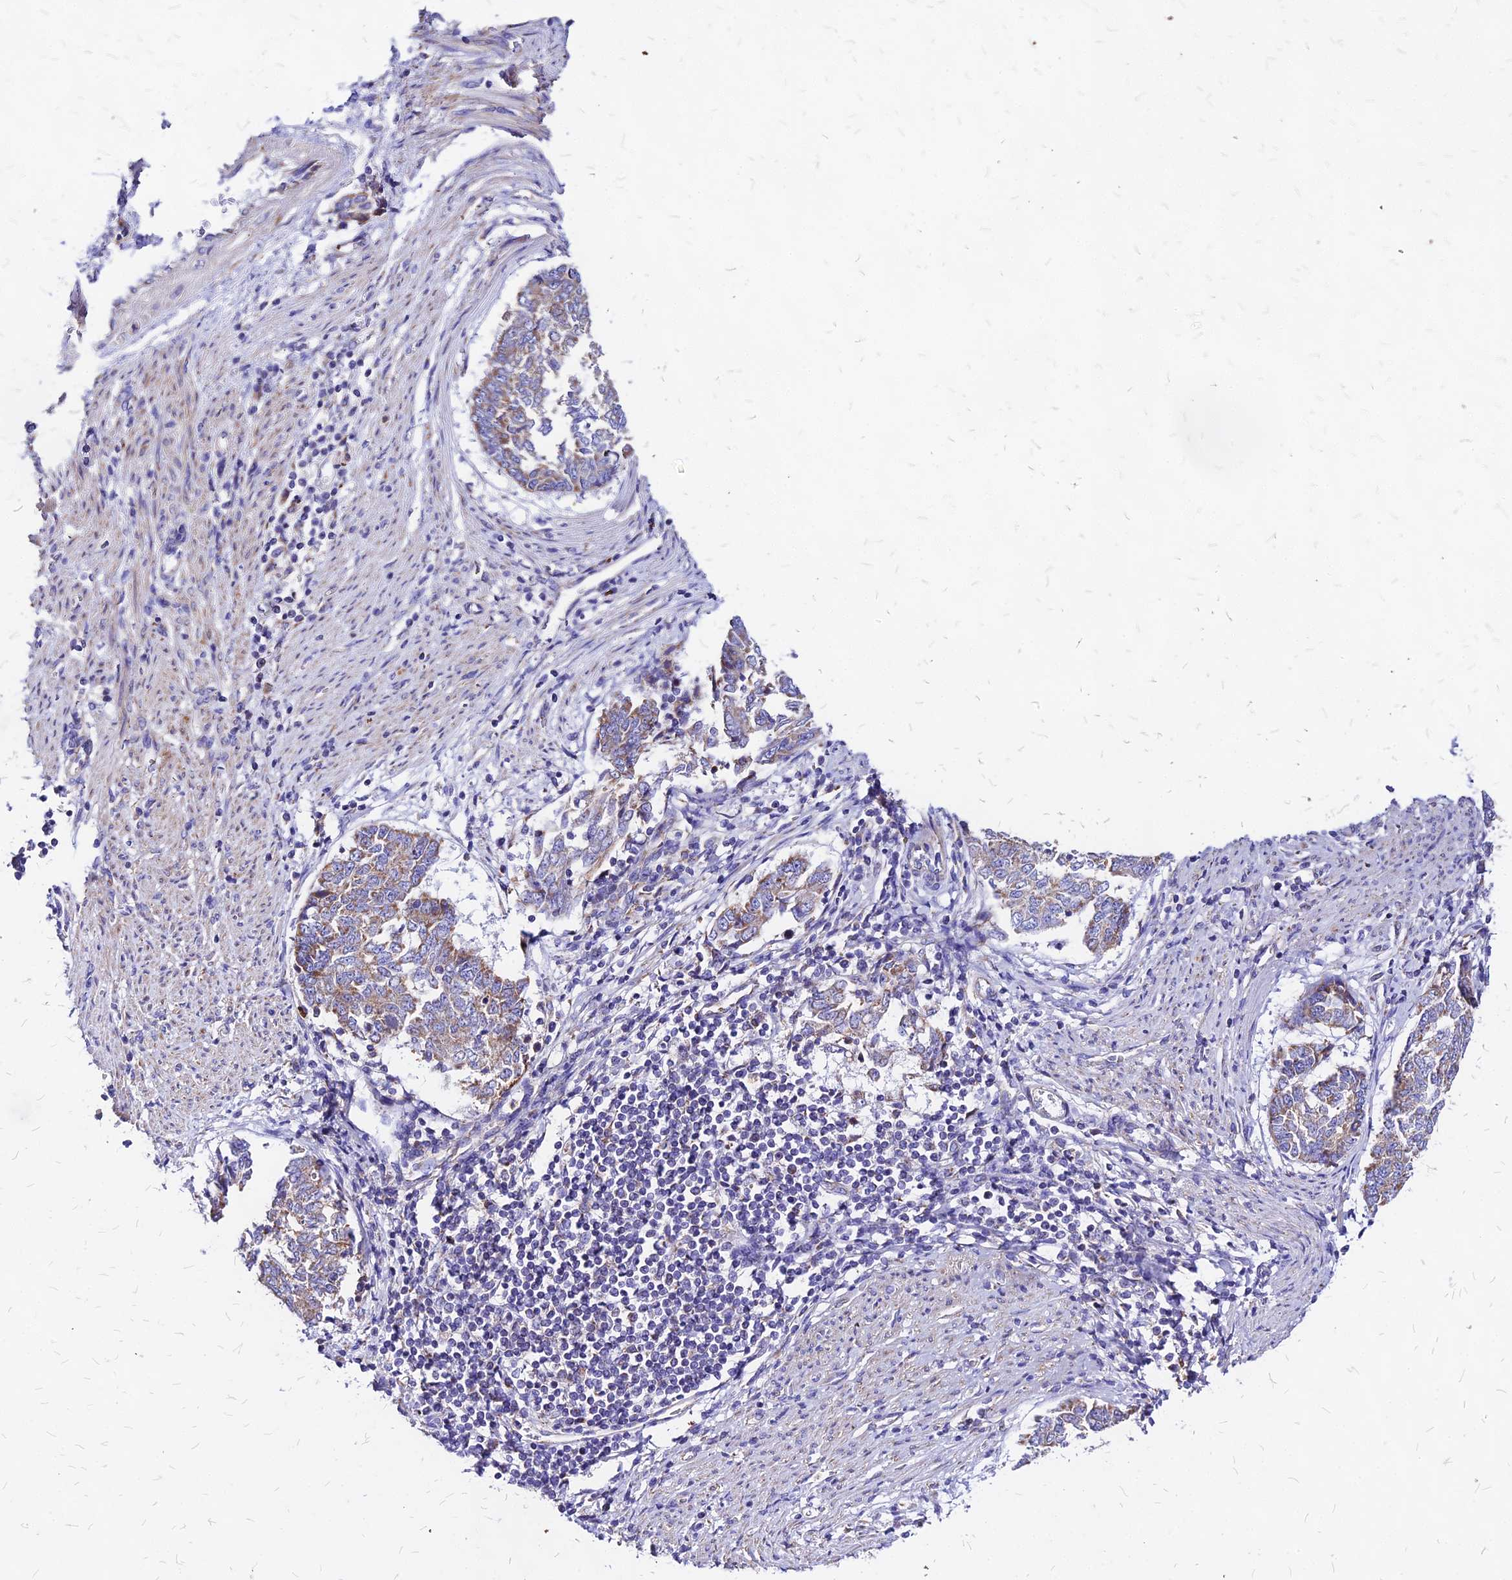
{"staining": {"intensity": "moderate", "quantity": "25%-75%", "location": "cytoplasmic/membranous"}, "tissue": "endometrial cancer", "cell_type": "Tumor cells", "image_type": "cancer", "snomed": [{"axis": "morphology", "description": "Adenocarcinoma, NOS"}, {"axis": "topography", "description": "Endometrium"}], "caption": "Immunohistochemical staining of human endometrial cancer (adenocarcinoma) reveals medium levels of moderate cytoplasmic/membranous expression in approximately 25%-75% of tumor cells.", "gene": "MRPL3", "patient": {"sex": "female", "age": 80}}